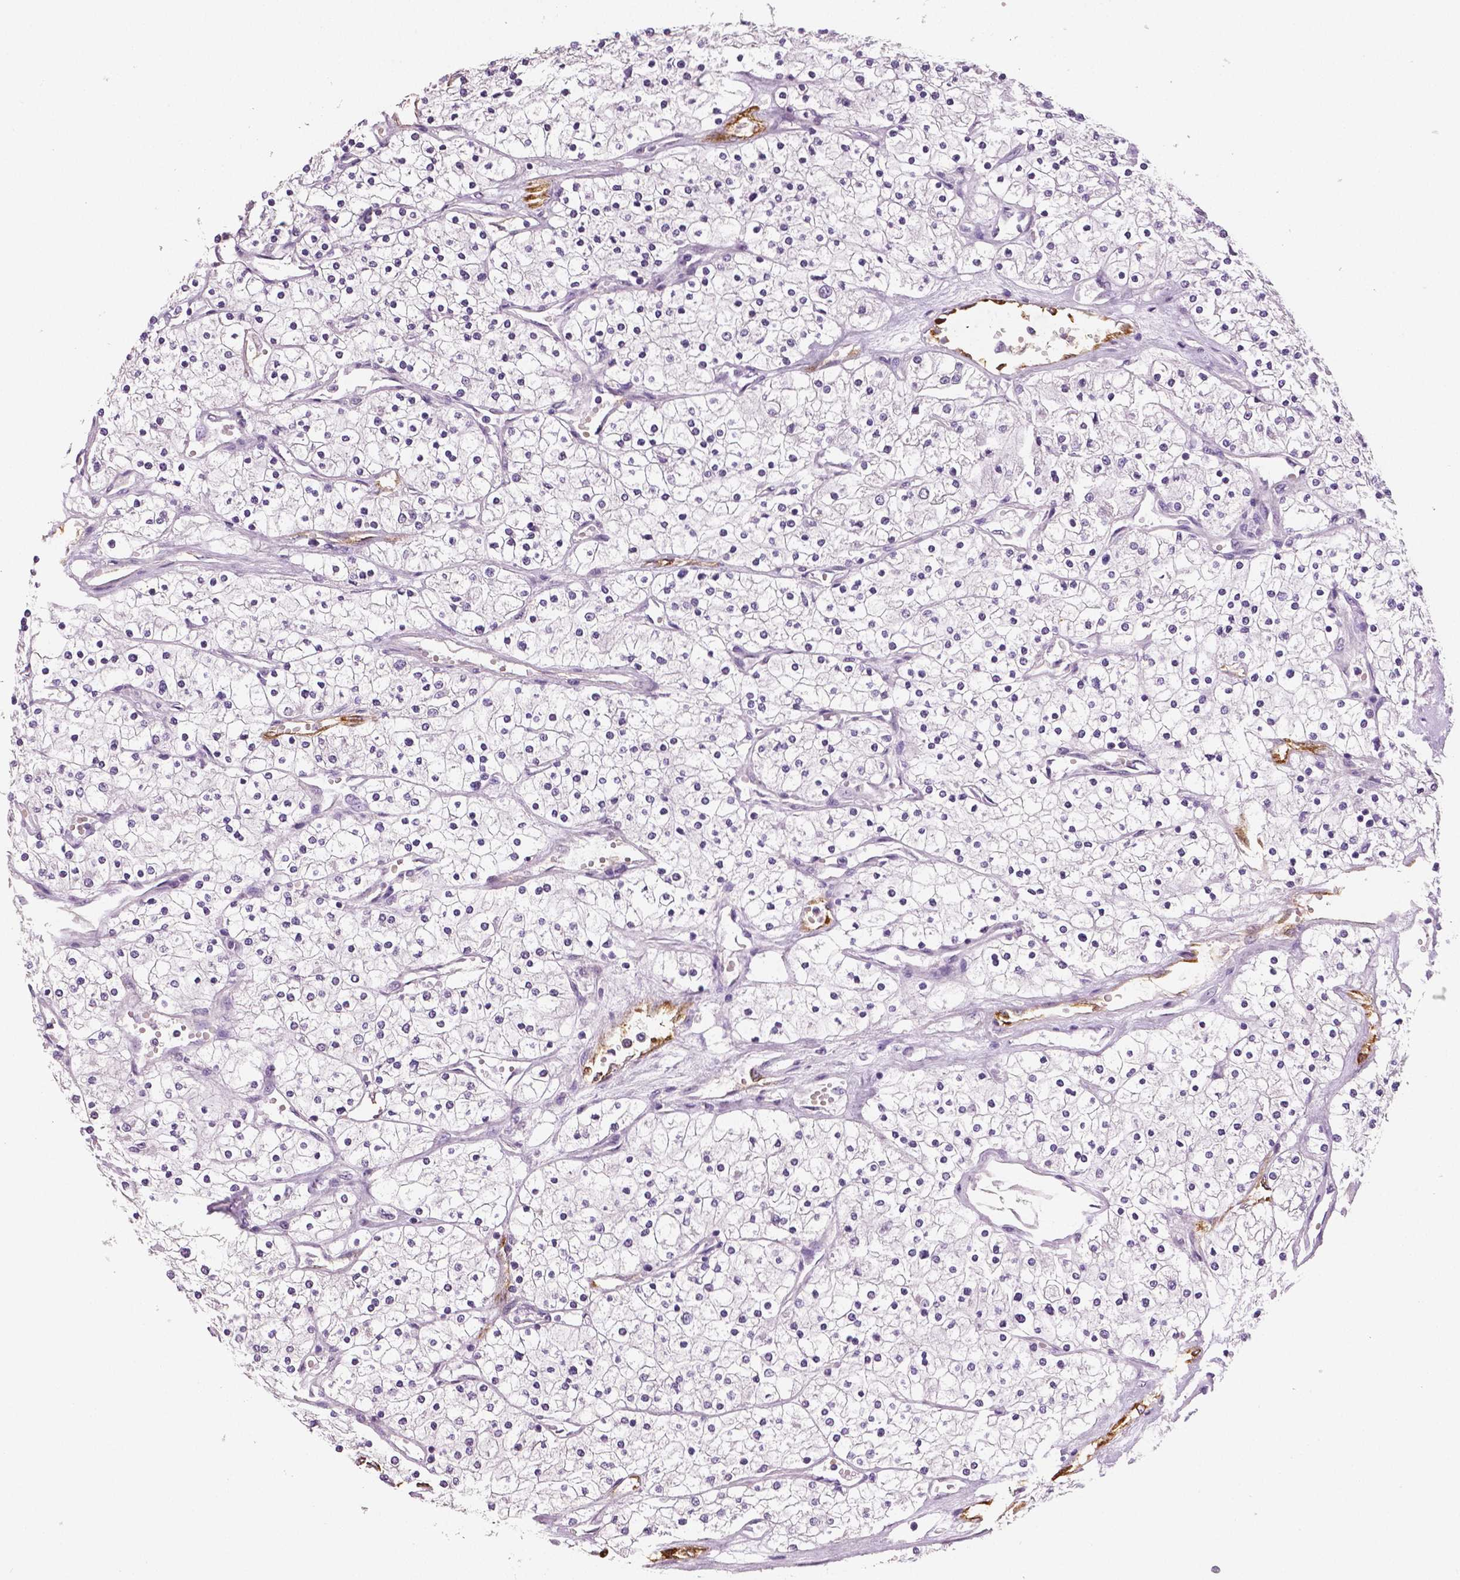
{"staining": {"intensity": "negative", "quantity": "none", "location": "none"}, "tissue": "renal cancer", "cell_type": "Tumor cells", "image_type": "cancer", "snomed": [{"axis": "morphology", "description": "Adenocarcinoma, NOS"}, {"axis": "topography", "description": "Kidney"}], "caption": "Adenocarcinoma (renal) was stained to show a protein in brown. There is no significant expression in tumor cells.", "gene": "TSPAN7", "patient": {"sex": "male", "age": 80}}